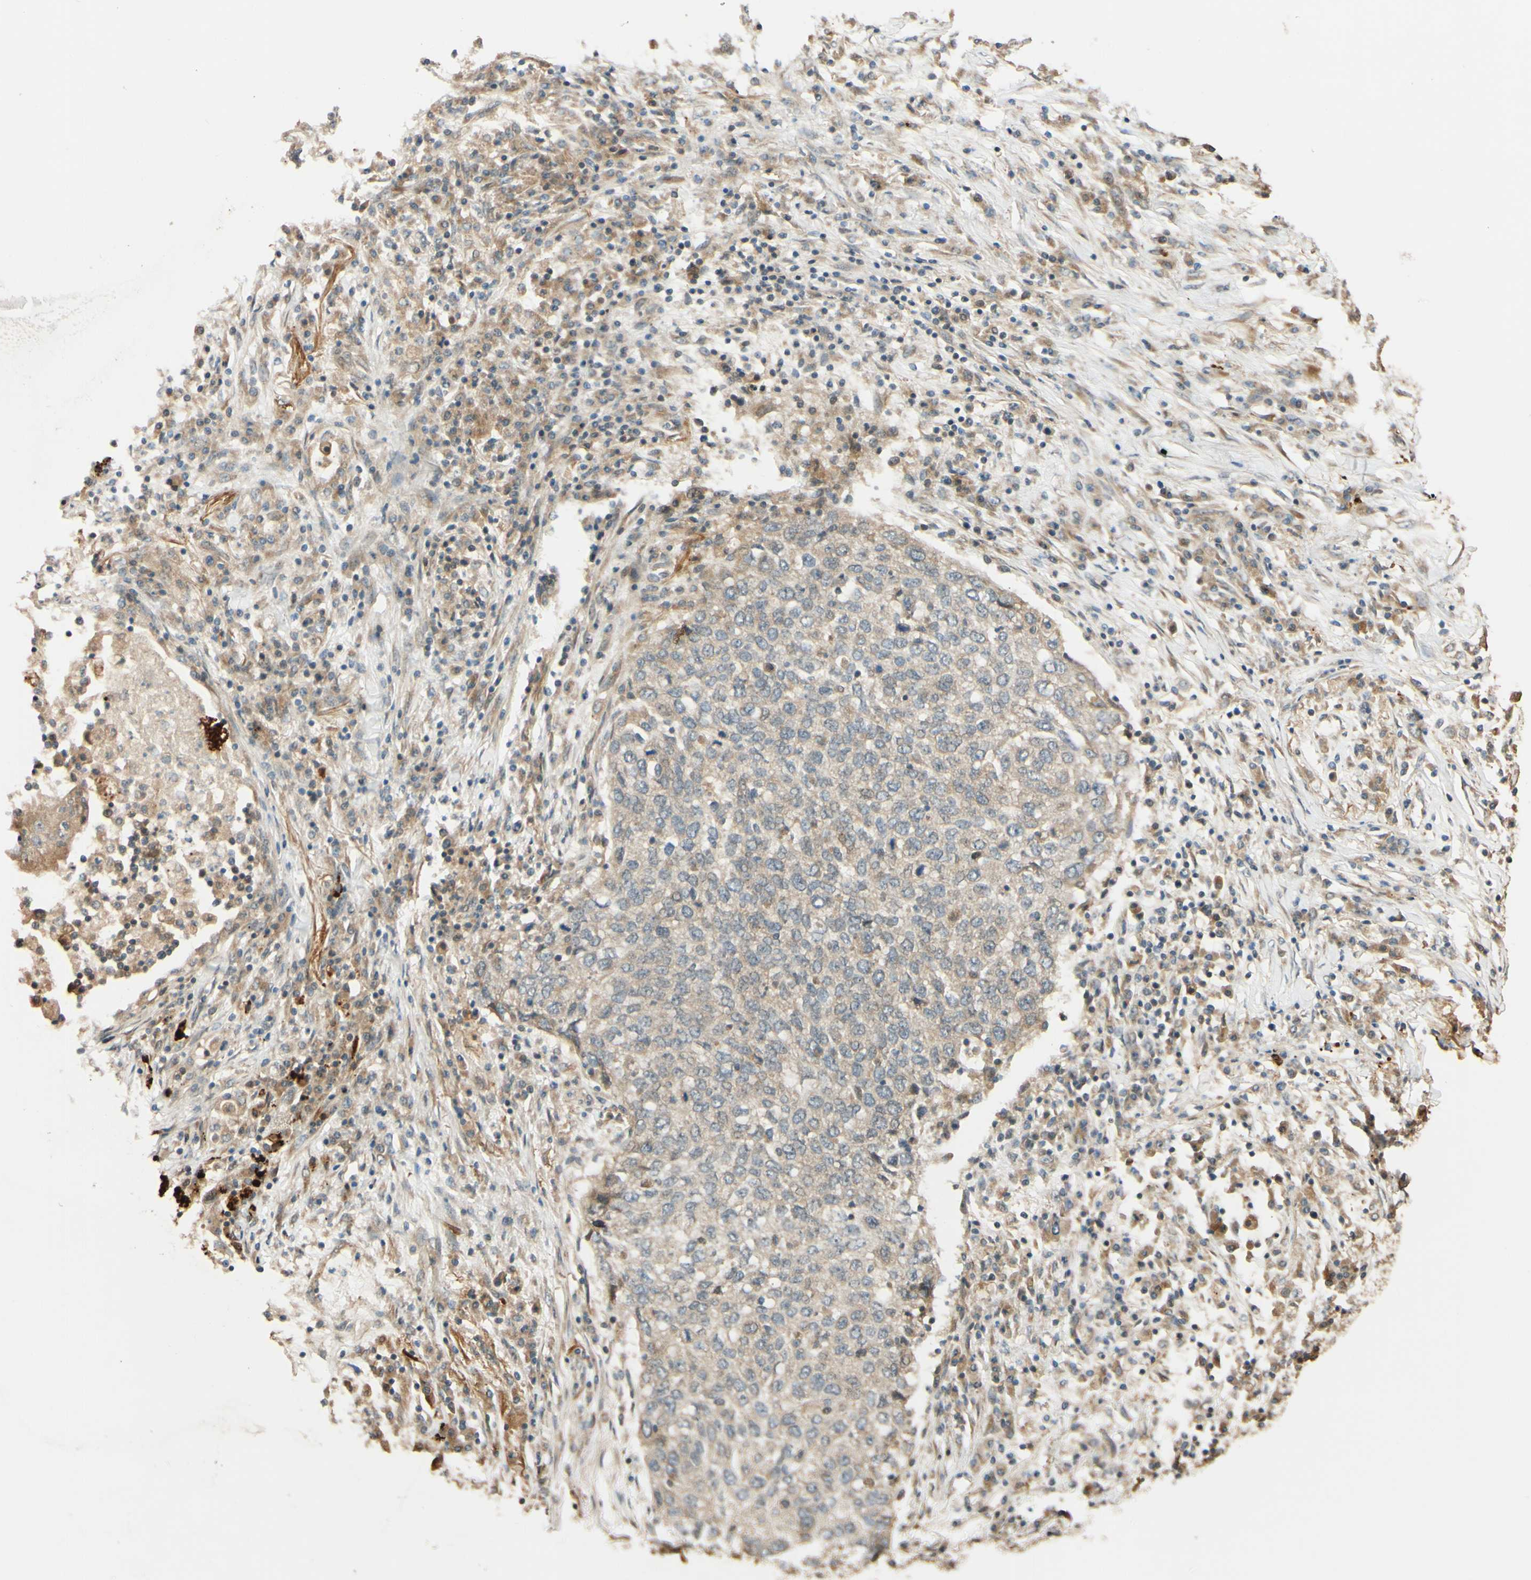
{"staining": {"intensity": "weak", "quantity": ">75%", "location": "cytoplasmic/membranous"}, "tissue": "lung cancer", "cell_type": "Tumor cells", "image_type": "cancer", "snomed": [{"axis": "morphology", "description": "Squamous cell carcinoma, NOS"}, {"axis": "topography", "description": "Lung"}], "caption": "Weak cytoplasmic/membranous protein positivity is identified in approximately >75% of tumor cells in lung squamous cell carcinoma.", "gene": "RNF19A", "patient": {"sex": "female", "age": 63}}